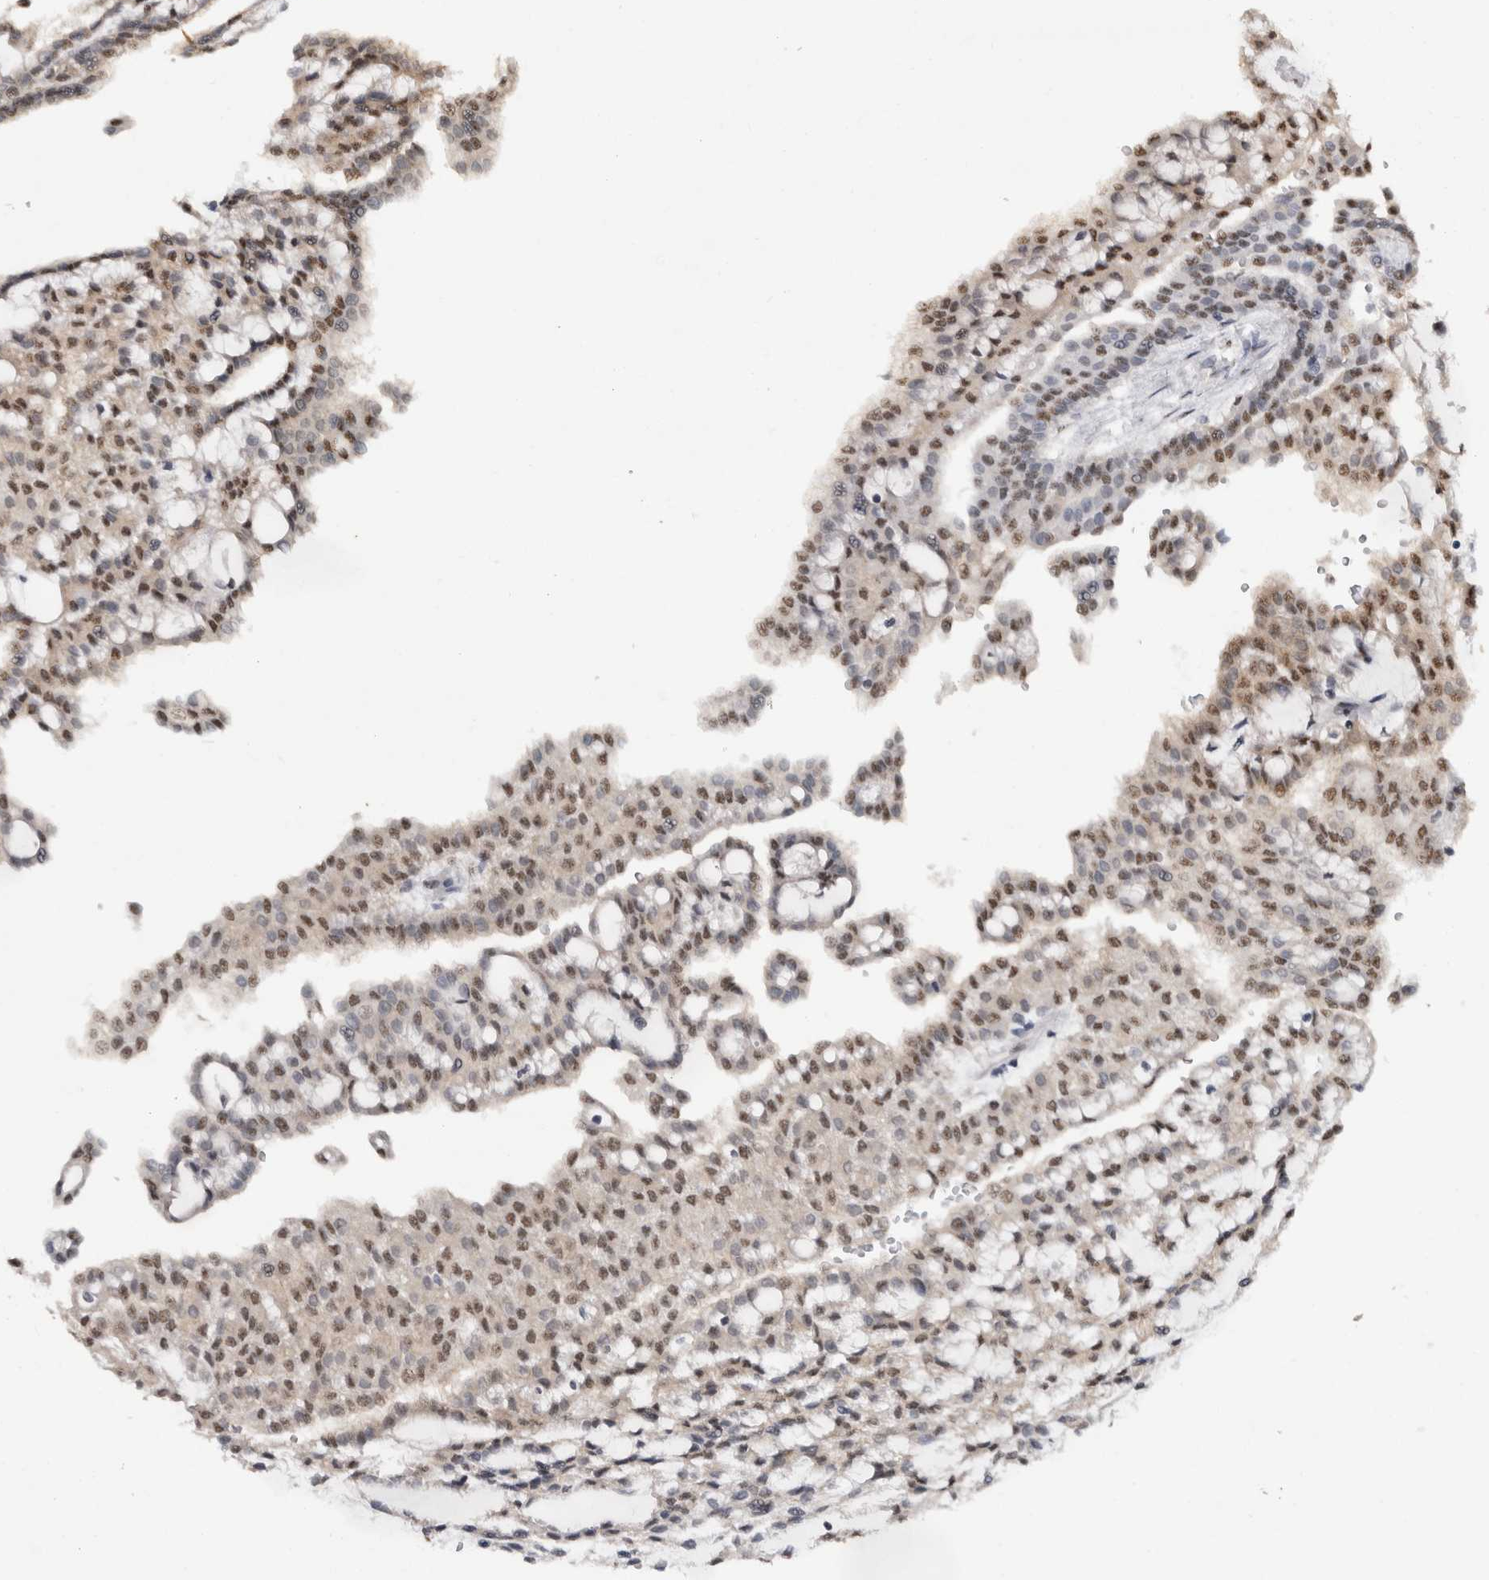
{"staining": {"intensity": "moderate", "quantity": ">75%", "location": "nuclear"}, "tissue": "renal cancer", "cell_type": "Tumor cells", "image_type": "cancer", "snomed": [{"axis": "morphology", "description": "Adenocarcinoma, NOS"}, {"axis": "topography", "description": "Kidney"}], "caption": "High-power microscopy captured an immunohistochemistry photomicrograph of renal adenocarcinoma, revealing moderate nuclear staining in approximately >75% of tumor cells.", "gene": "RPS6KA2", "patient": {"sex": "male", "age": 63}}